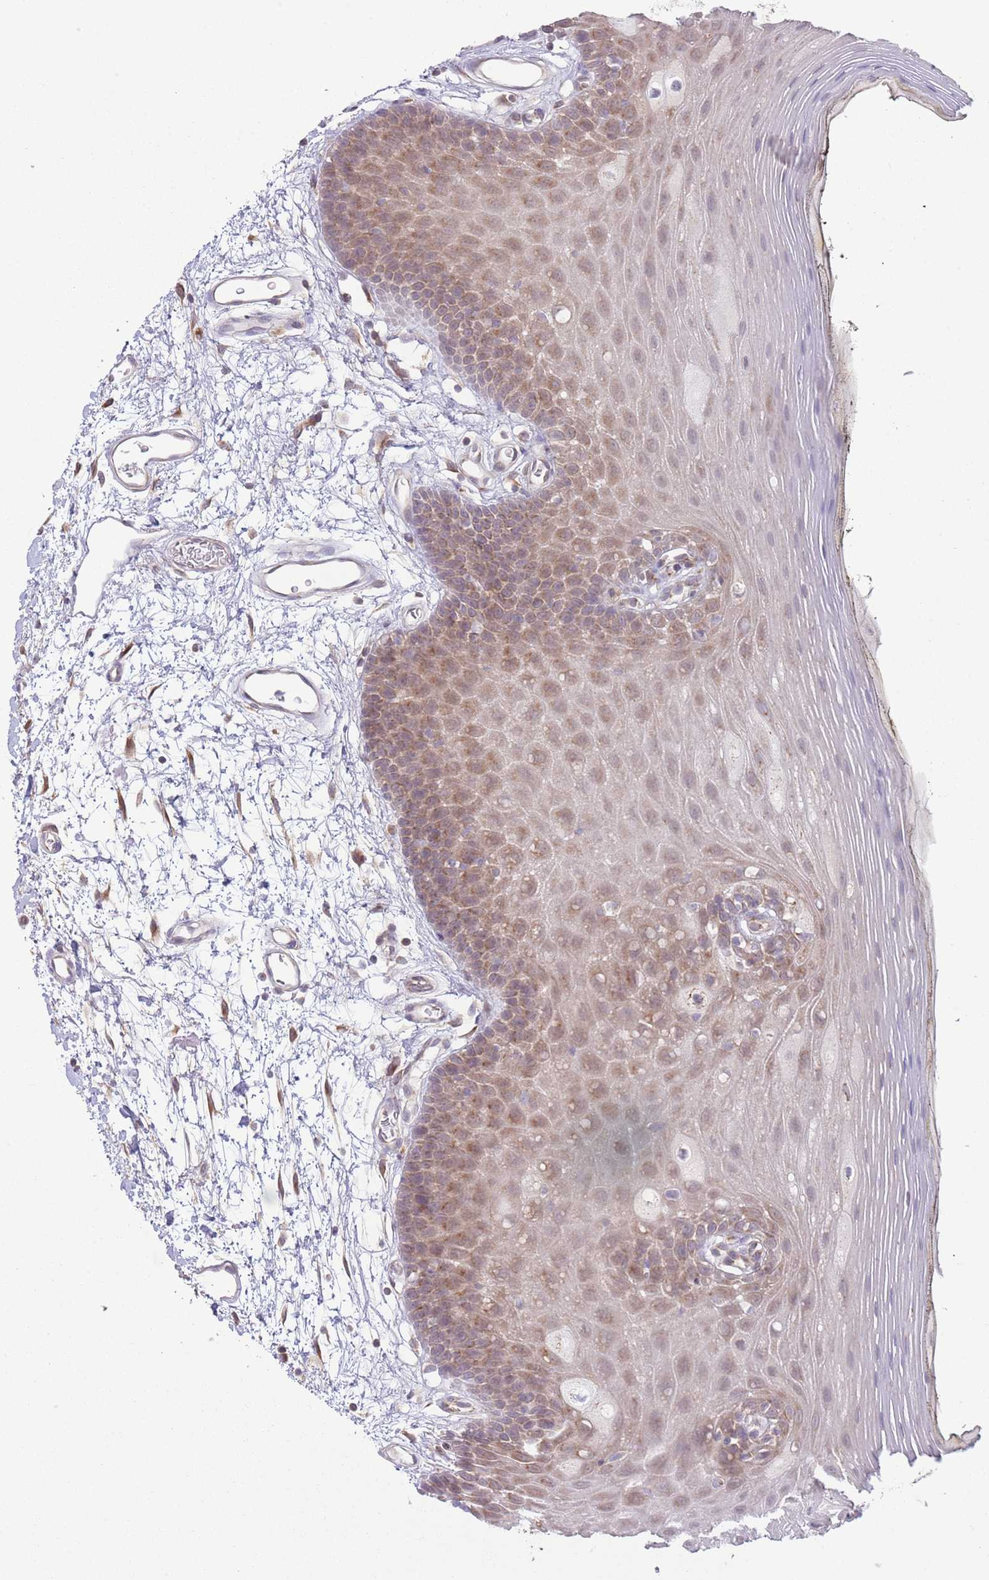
{"staining": {"intensity": "moderate", "quantity": "25%-75%", "location": "cytoplasmic/membranous"}, "tissue": "oral mucosa", "cell_type": "Squamous epithelial cells", "image_type": "normal", "snomed": [{"axis": "morphology", "description": "Normal tissue, NOS"}, {"axis": "topography", "description": "Oral tissue"}, {"axis": "topography", "description": "Tounge, NOS"}], "caption": "An immunohistochemistry histopathology image of normal tissue is shown. Protein staining in brown shows moderate cytoplasmic/membranous positivity in oral mucosa within squamous epithelial cells.", "gene": "COPE", "patient": {"sex": "female", "age": 81}}